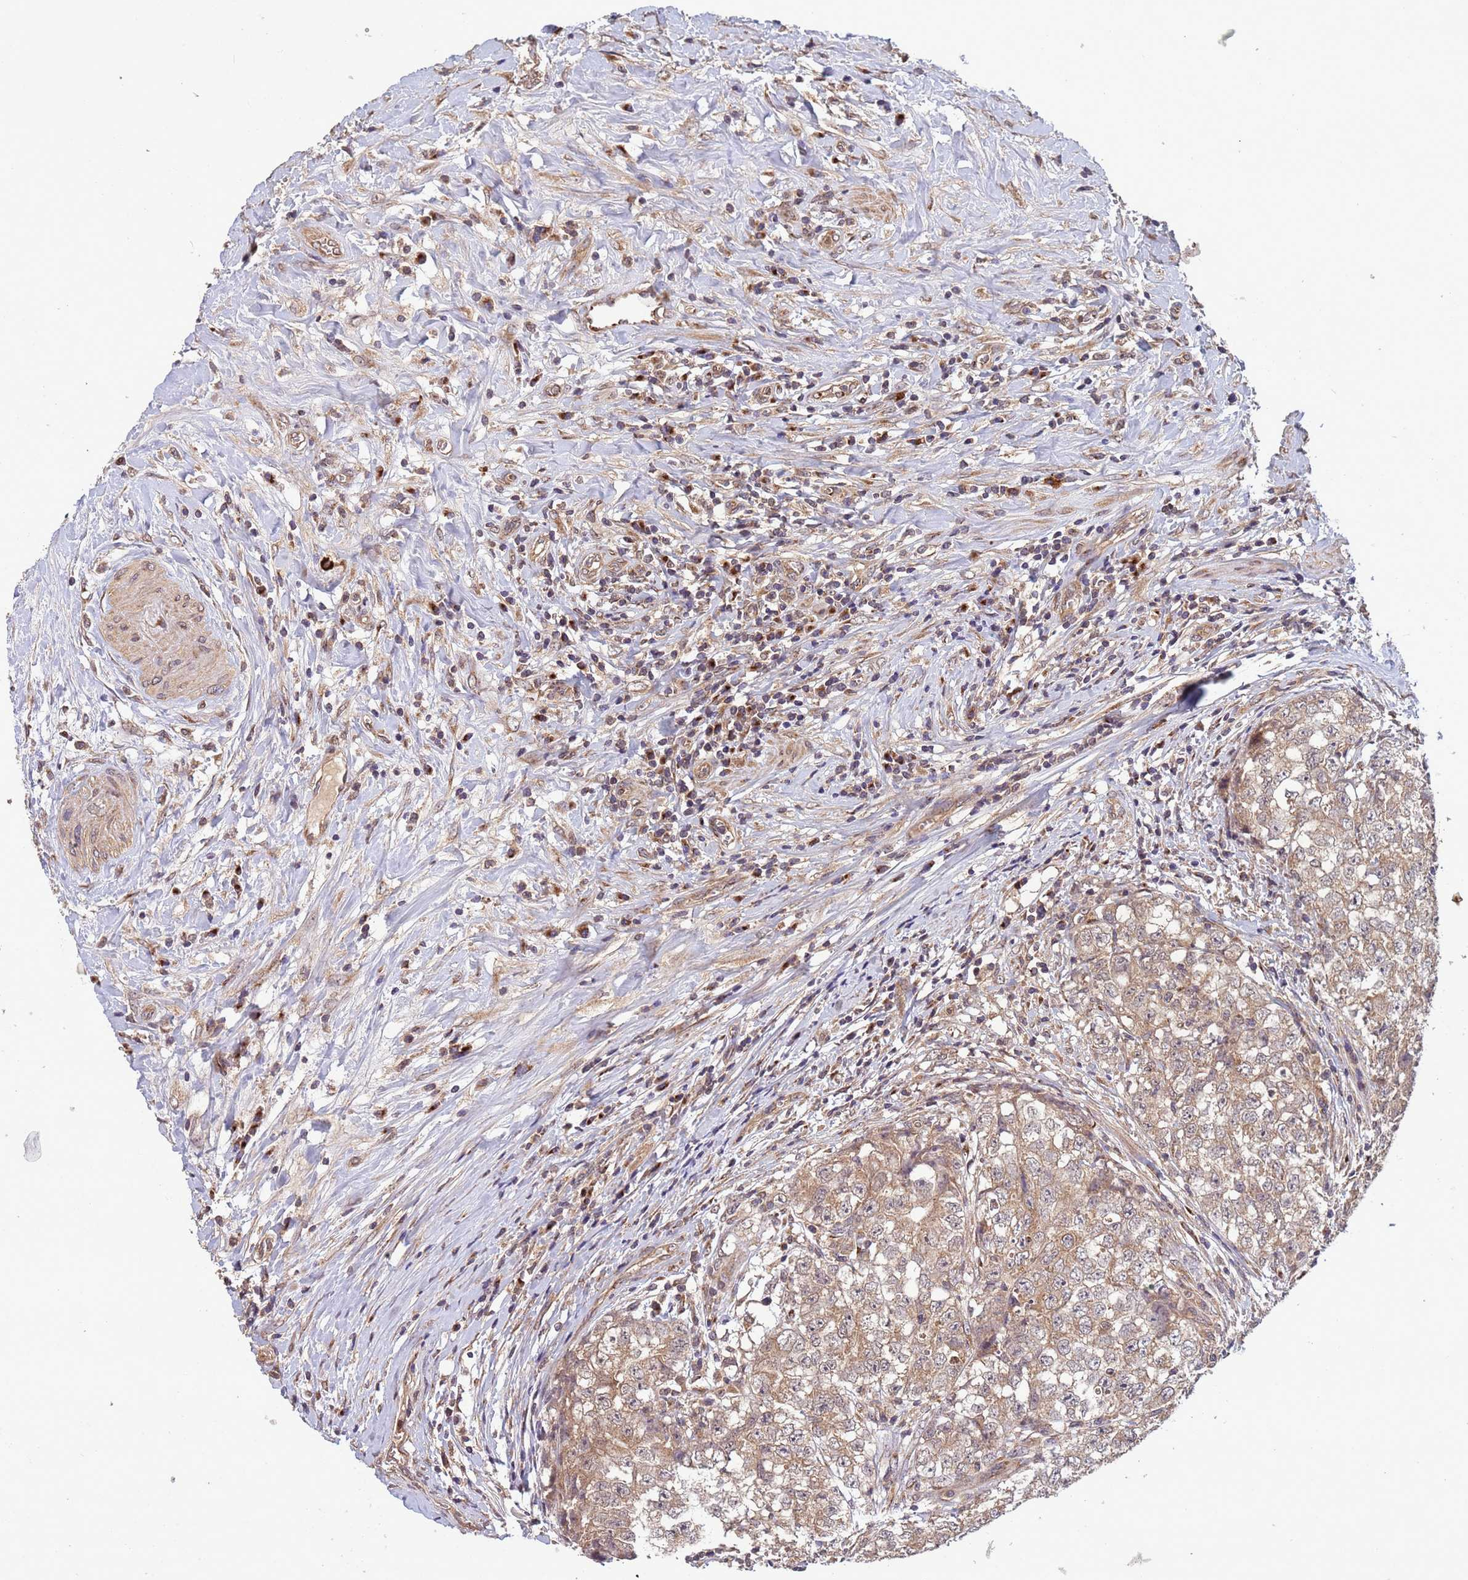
{"staining": {"intensity": "moderate", "quantity": ">75%", "location": "cytoplasmic/membranous"}, "tissue": "testis cancer", "cell_type": "Tumor cells", "image_type": "cancer", "snomed": [{"axis": "morphology", "description": "Seminoma, NOS"}, {"axis": "morphology", "description": "Carcinoma, Embryonal, NOS"}, {"axis": "topography", "description": "Testis"}], "caption": "High-magnification brightfield microscopy of seminoma (testis) stained with DAB (3,3'-diaminobenzidine) (brown) and counterstained with hematoxylin (blue). tumor cells exhibit moderate cytoplasmic/membranous expression is identified in approximately>75% of cells.", "gene": "FASTKD1", "patient": {"sex": "male", "age": 43}}